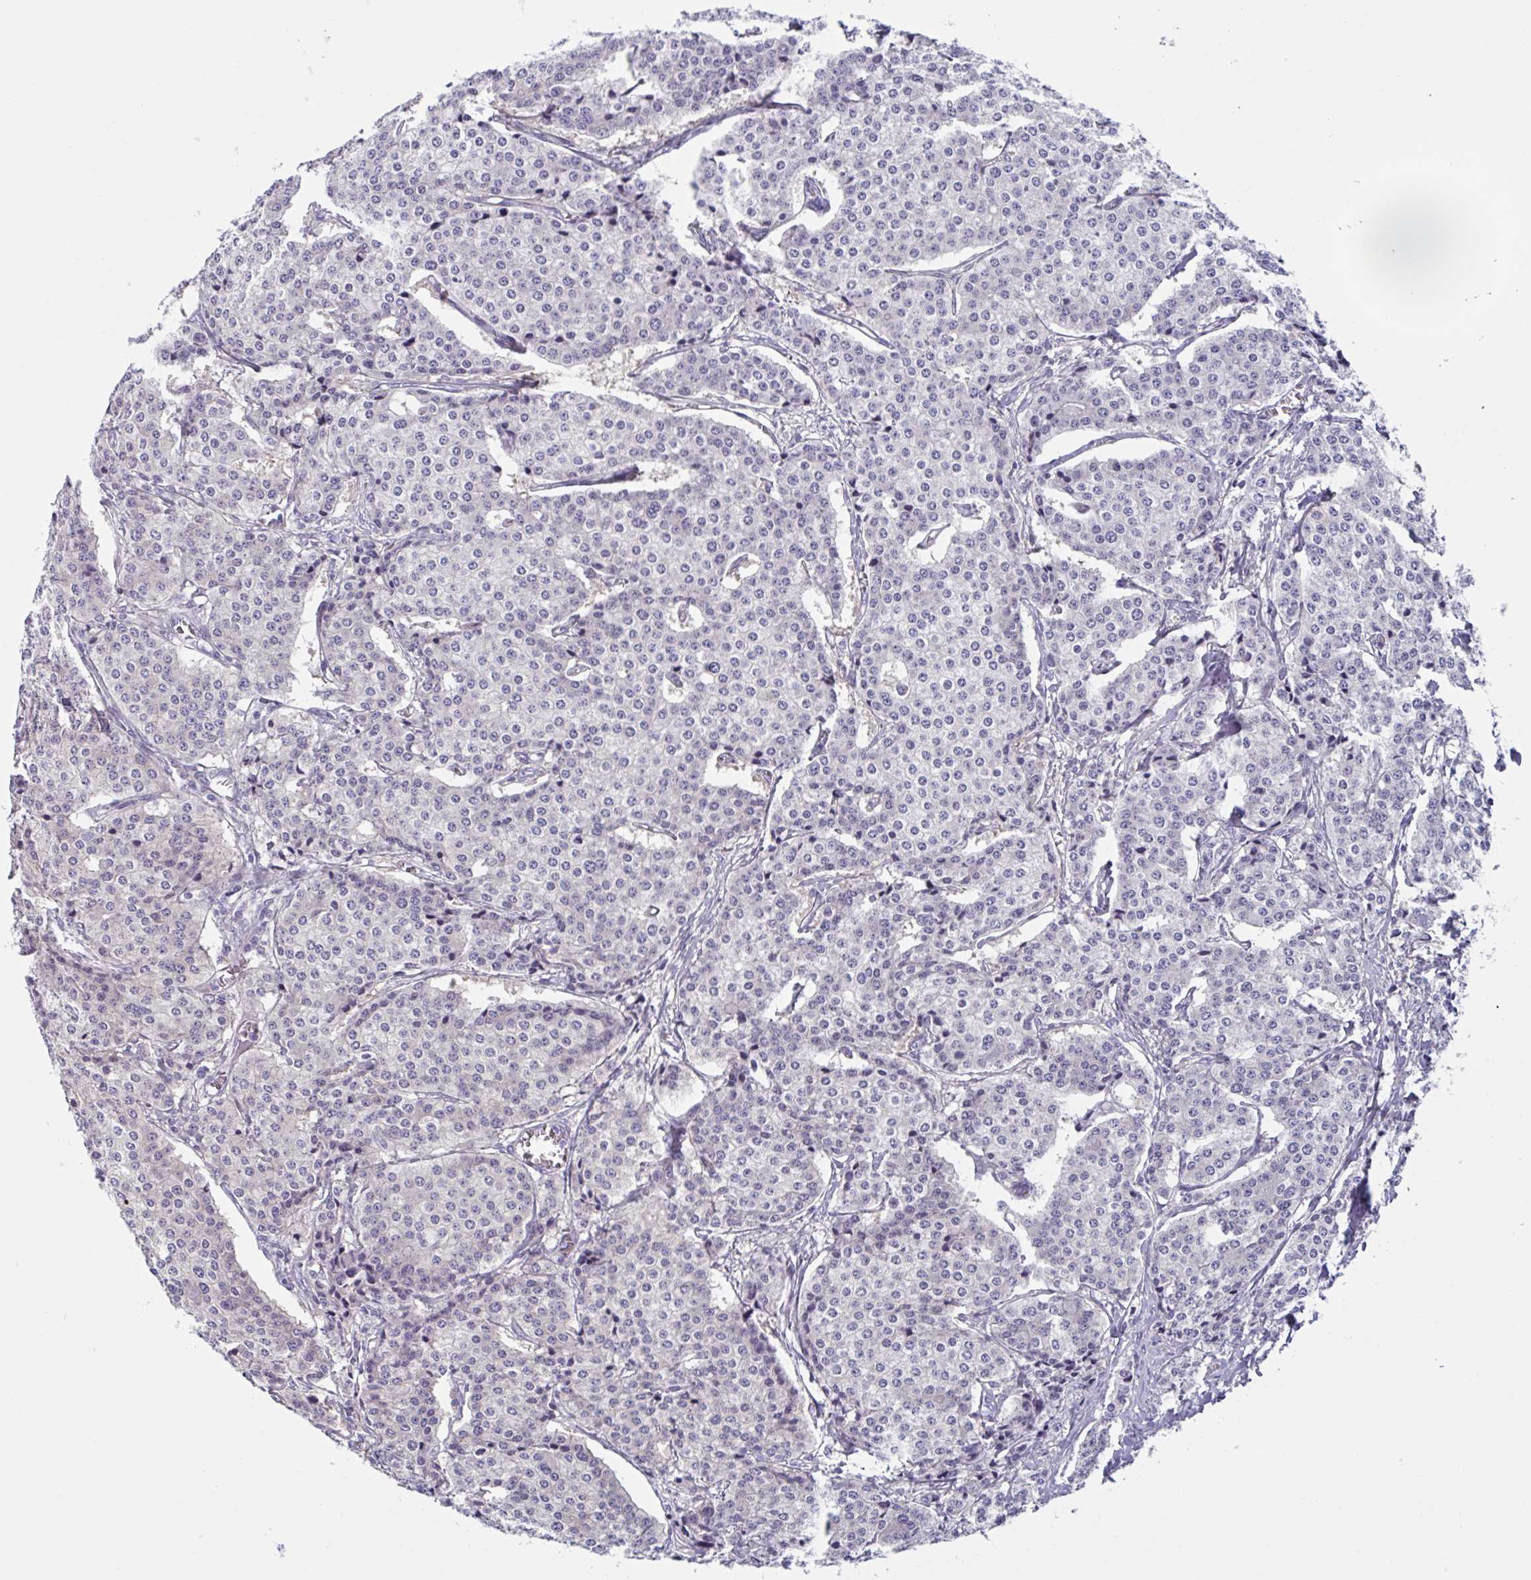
{"staining": {"intensity": "negative", "quantity": "none", "location": "none"}, "tissue": "carcinoid", "cell_type": "Tumor cells", "image_type": "cancer", "snomed": [{"axis": "morphology", "description": "Carcinoid, malignant, NOS"}, {"axis": "topography", "description": "Small intestine"}], "caption": "There is no significant expression in tumor cells of carcinoid. The staining is performed using DAB brown chromogen with nuclei counter-stained in using hematoxylin.", "gene": "LPIN3", "patient": {"sex": "female", "age": 64}}